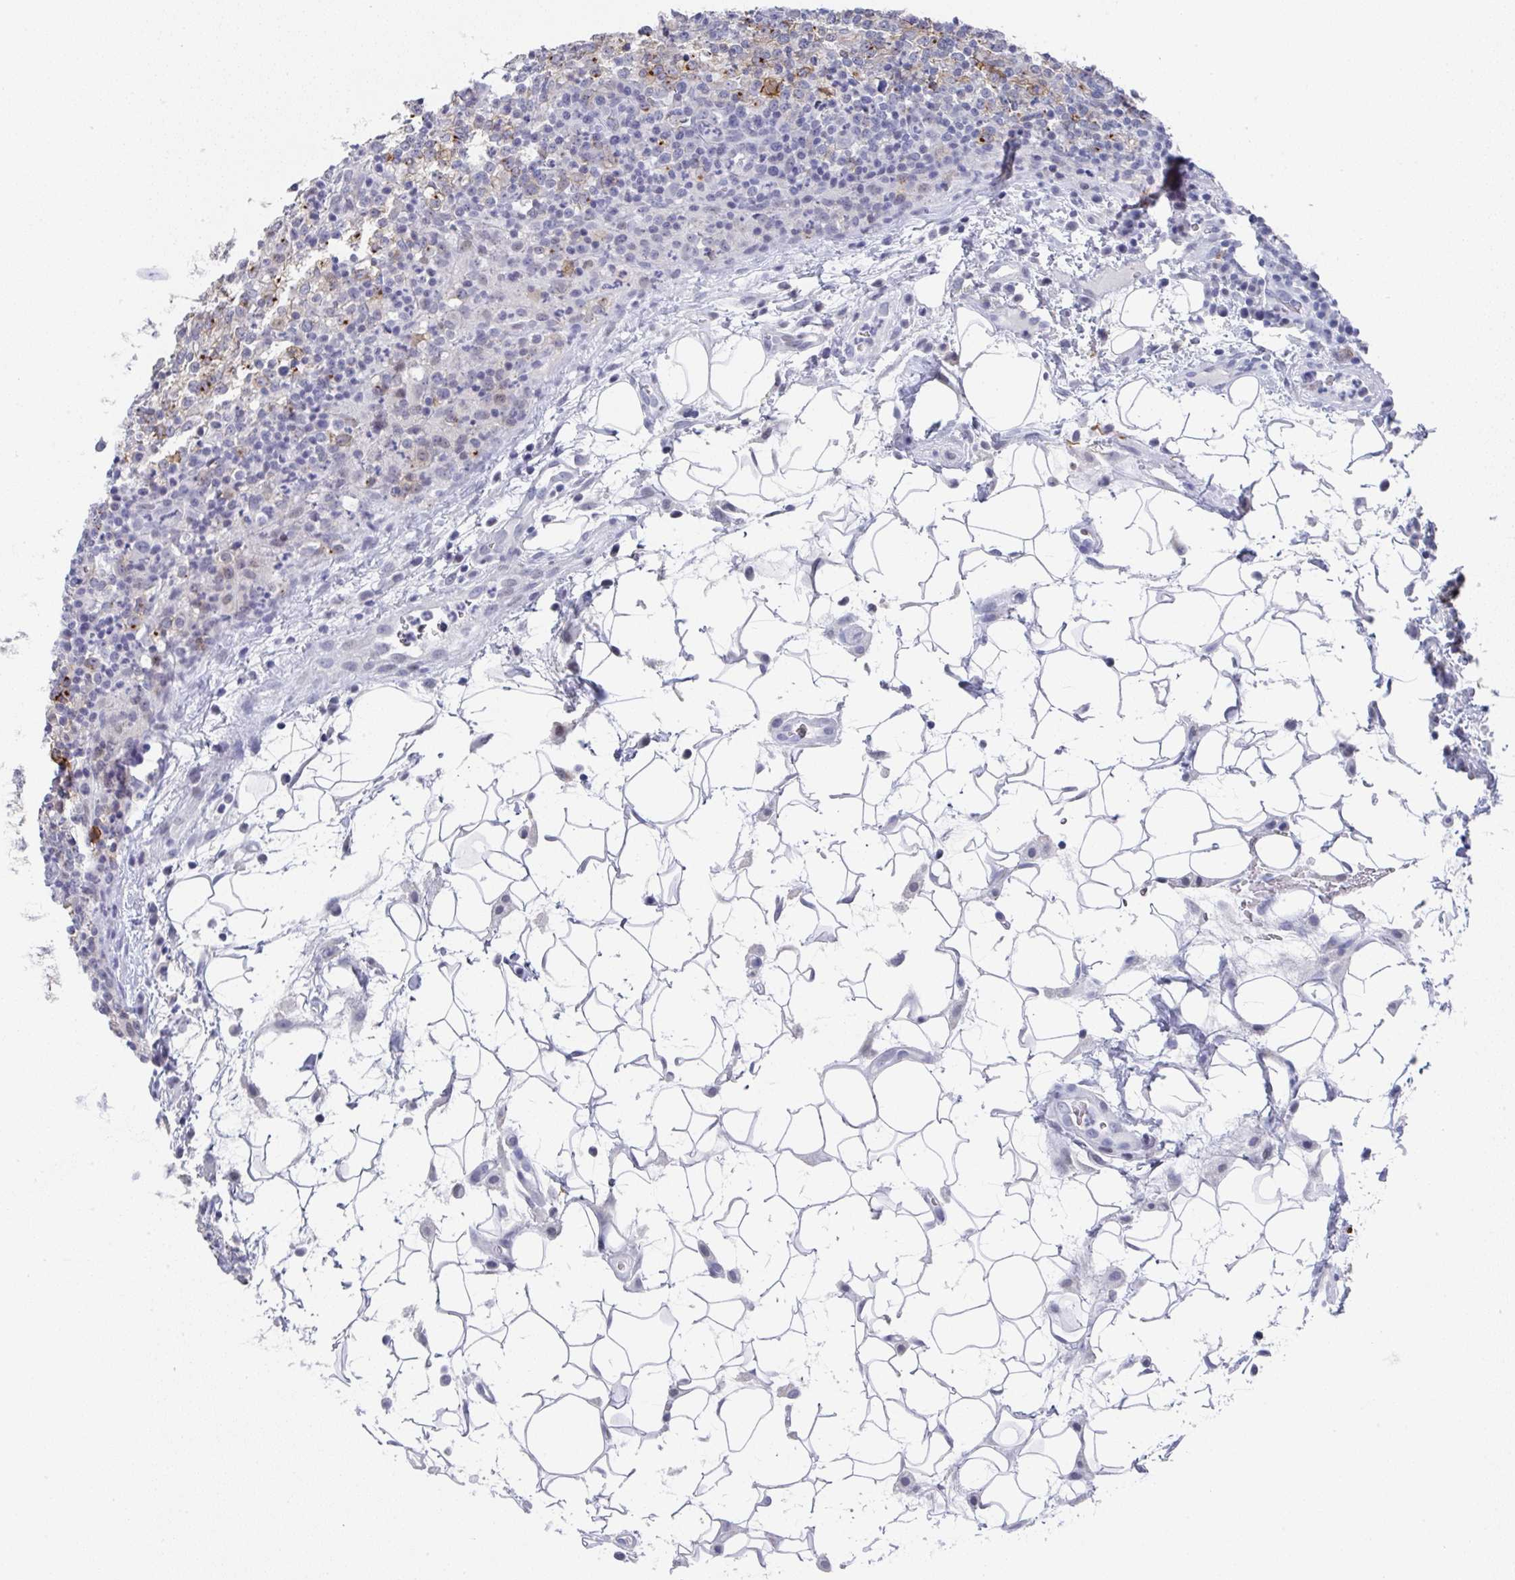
{"staining": {"intensity": "negative", "quantity": "none", "location": "none"}, "tissue": "lymphoma", "cell_type": "Tumor cells", "image_type": "cancer", "snomed": [{"axis": "morphology", "description": "Malignant lymphoma, non-Hodgkin's type, High grade"}, {"axis": "topography", "description": "Lymph node"}], "caption": "A photomicrograph of malignant lymphoma, non-Hodgkin's type (high-grade) stained for a protein reveals no brown staining in tumor cells.", "gene": "TNFRSF8", "patient": {"sex": "male", "age": 54}}